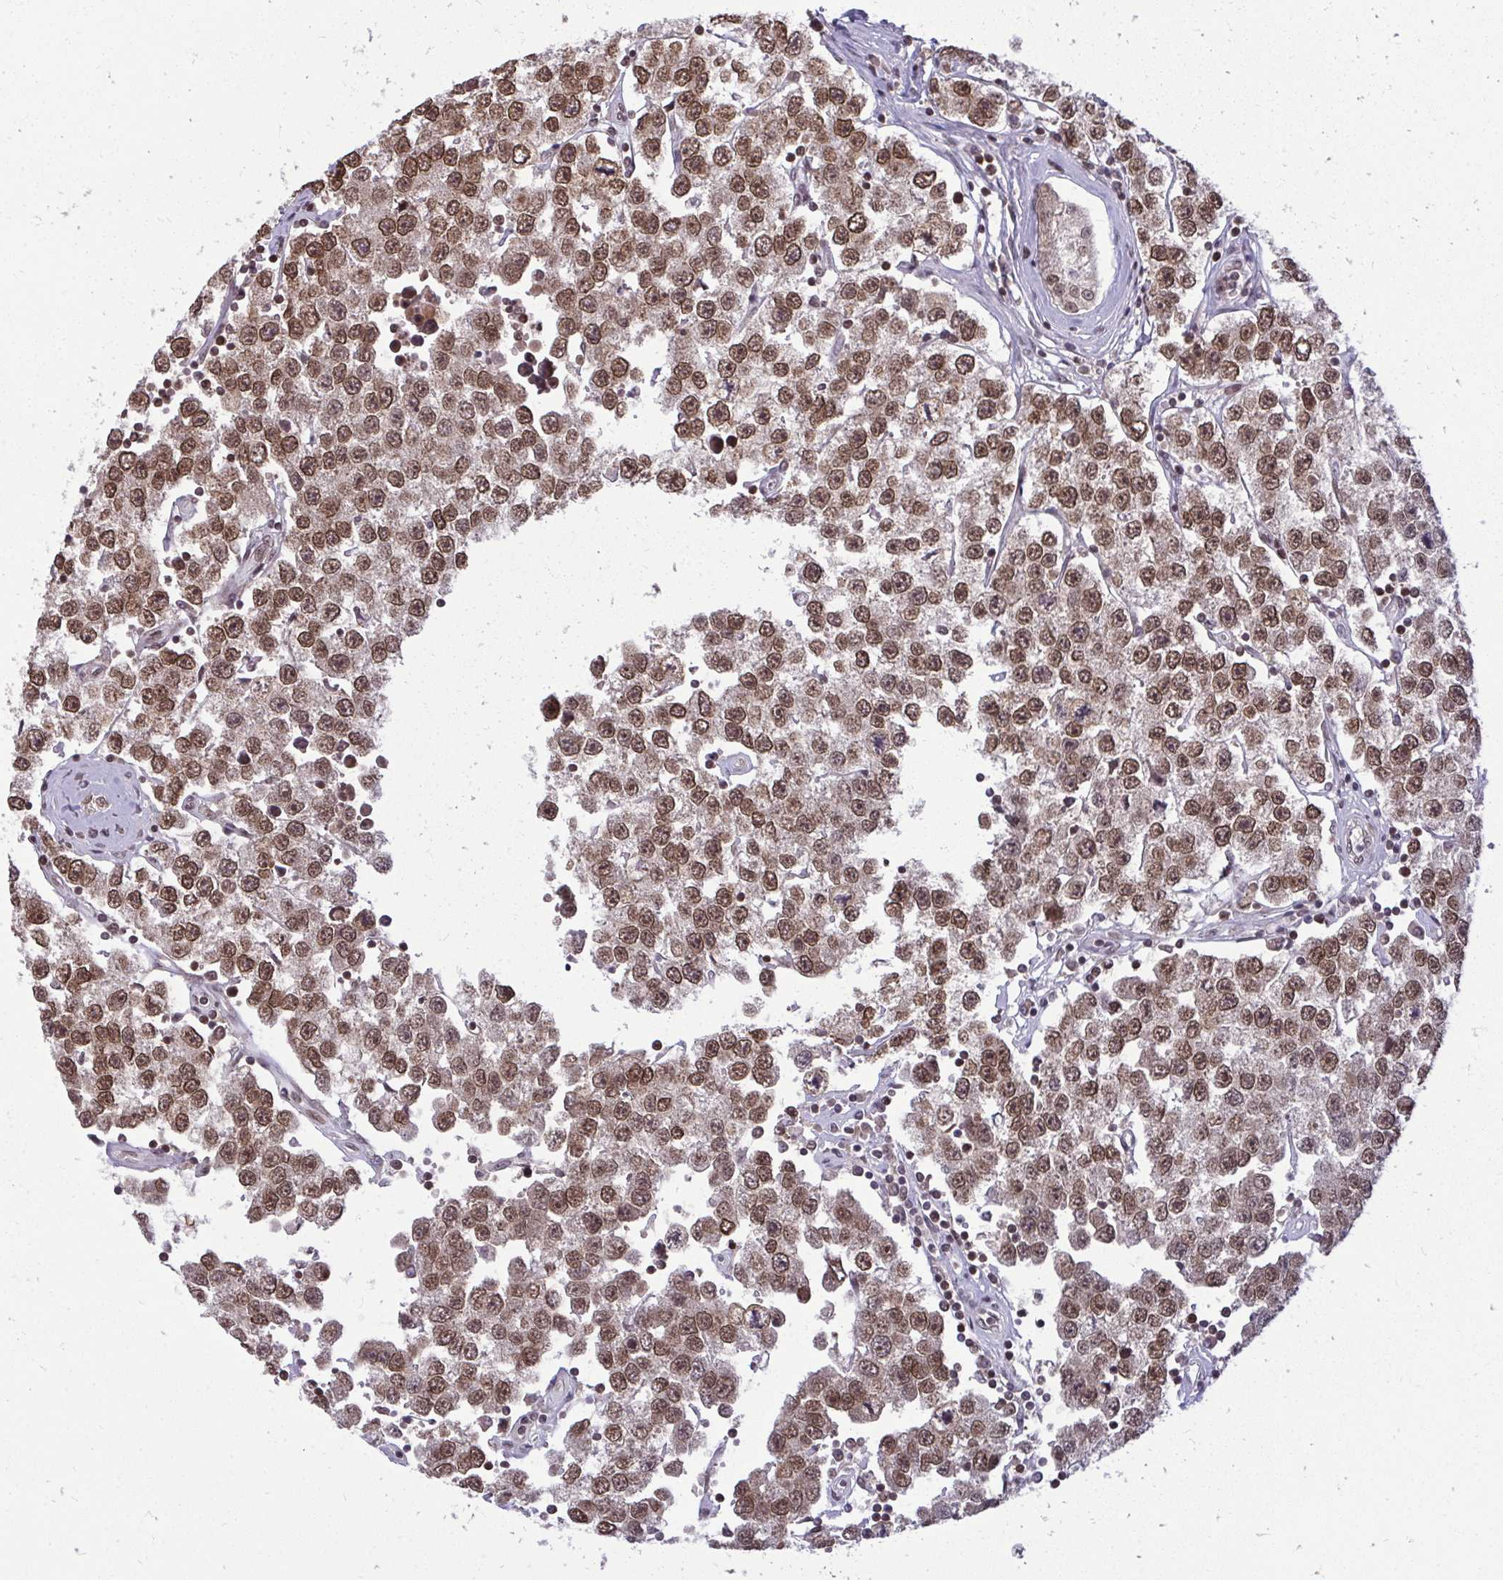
{"staining": {"intensity": "moderate", "quantity": ">75%", "location": "nuclear"}, "tissue": "testis cancer", "cell_type": "Tumor cells", "image_type": "cancer", "snomed": [{"axis": "morphology", "description": "Seminoma, NOS"}, {"axis": "topography", "description": "Testis"}], "caption": "Seminoma (testis) stained for a protein demonstrates moderate nuclear positivity in tumor cells. (Brightfield microscopy of DAB IHC at high magnification).", "gene": "JPT1", "patient": {"sex": "male", "age": 34}}